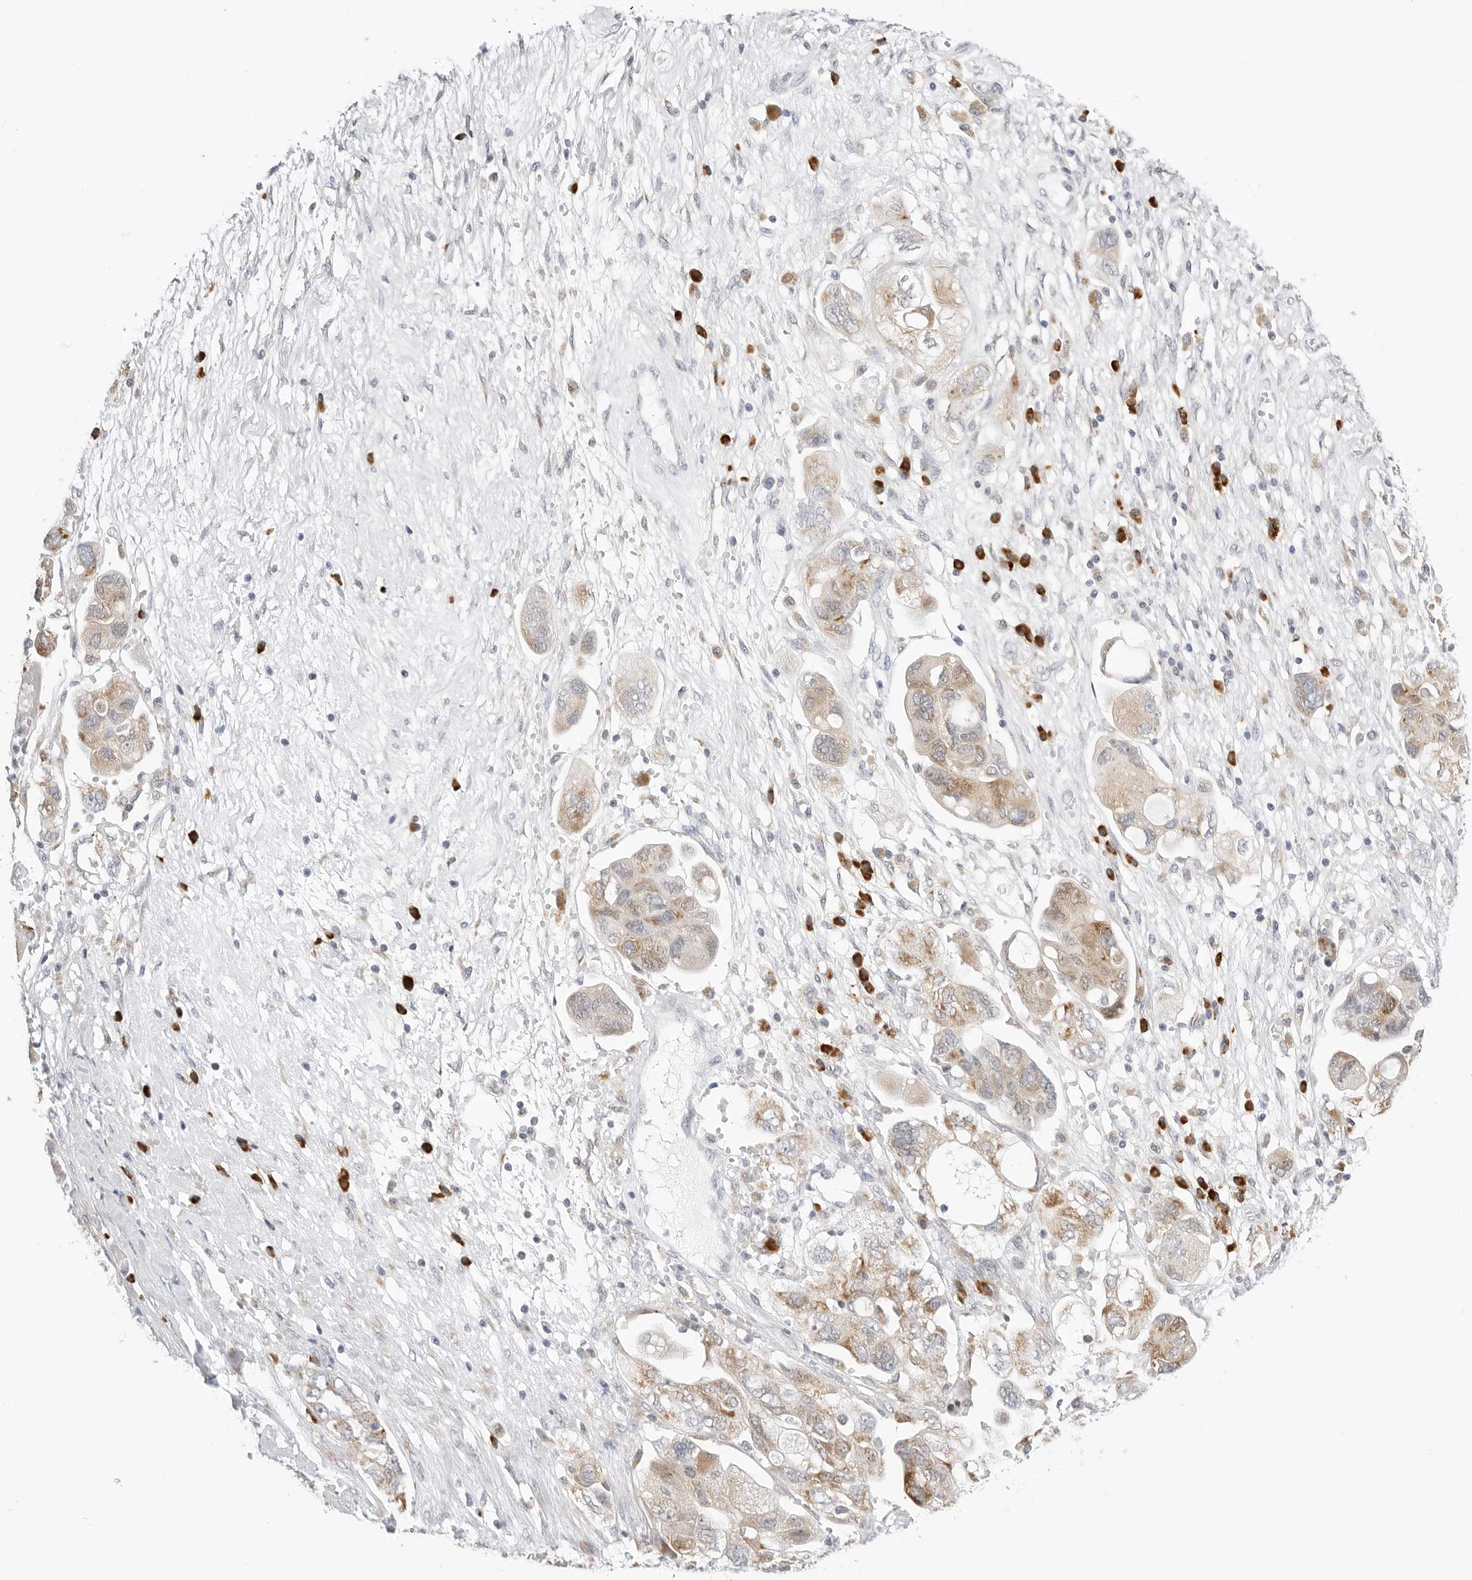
{"staining": {"intensity": "moderate", "quantity": ">75%", "location": "cytoplasmic/membranous"}, "tissue": "ovarian cancer", "cell_type": "Tumor cells", "image_type": "cancer", "snomed": [{"axis": "morphology", "description": "Carcinoma, NOS"}, {"axis": "morphology", "description": "Cystadenocarcinoma, serous, NOS"}, {"axis": "topography", "description": "Ovary"}], "caption": "Immunohistochemical staining of carcinoma (ovarian) demonstrates moderate cytoplasmic/membranous protein staining in approximately >75% of tumor cells. The staining was performed using DAB, with brown indicating positive protein expression. Nuclei are stained blue with hematoxylin.", "gene": "RPN1", "patient": {"sex": "female", "age": 69}}